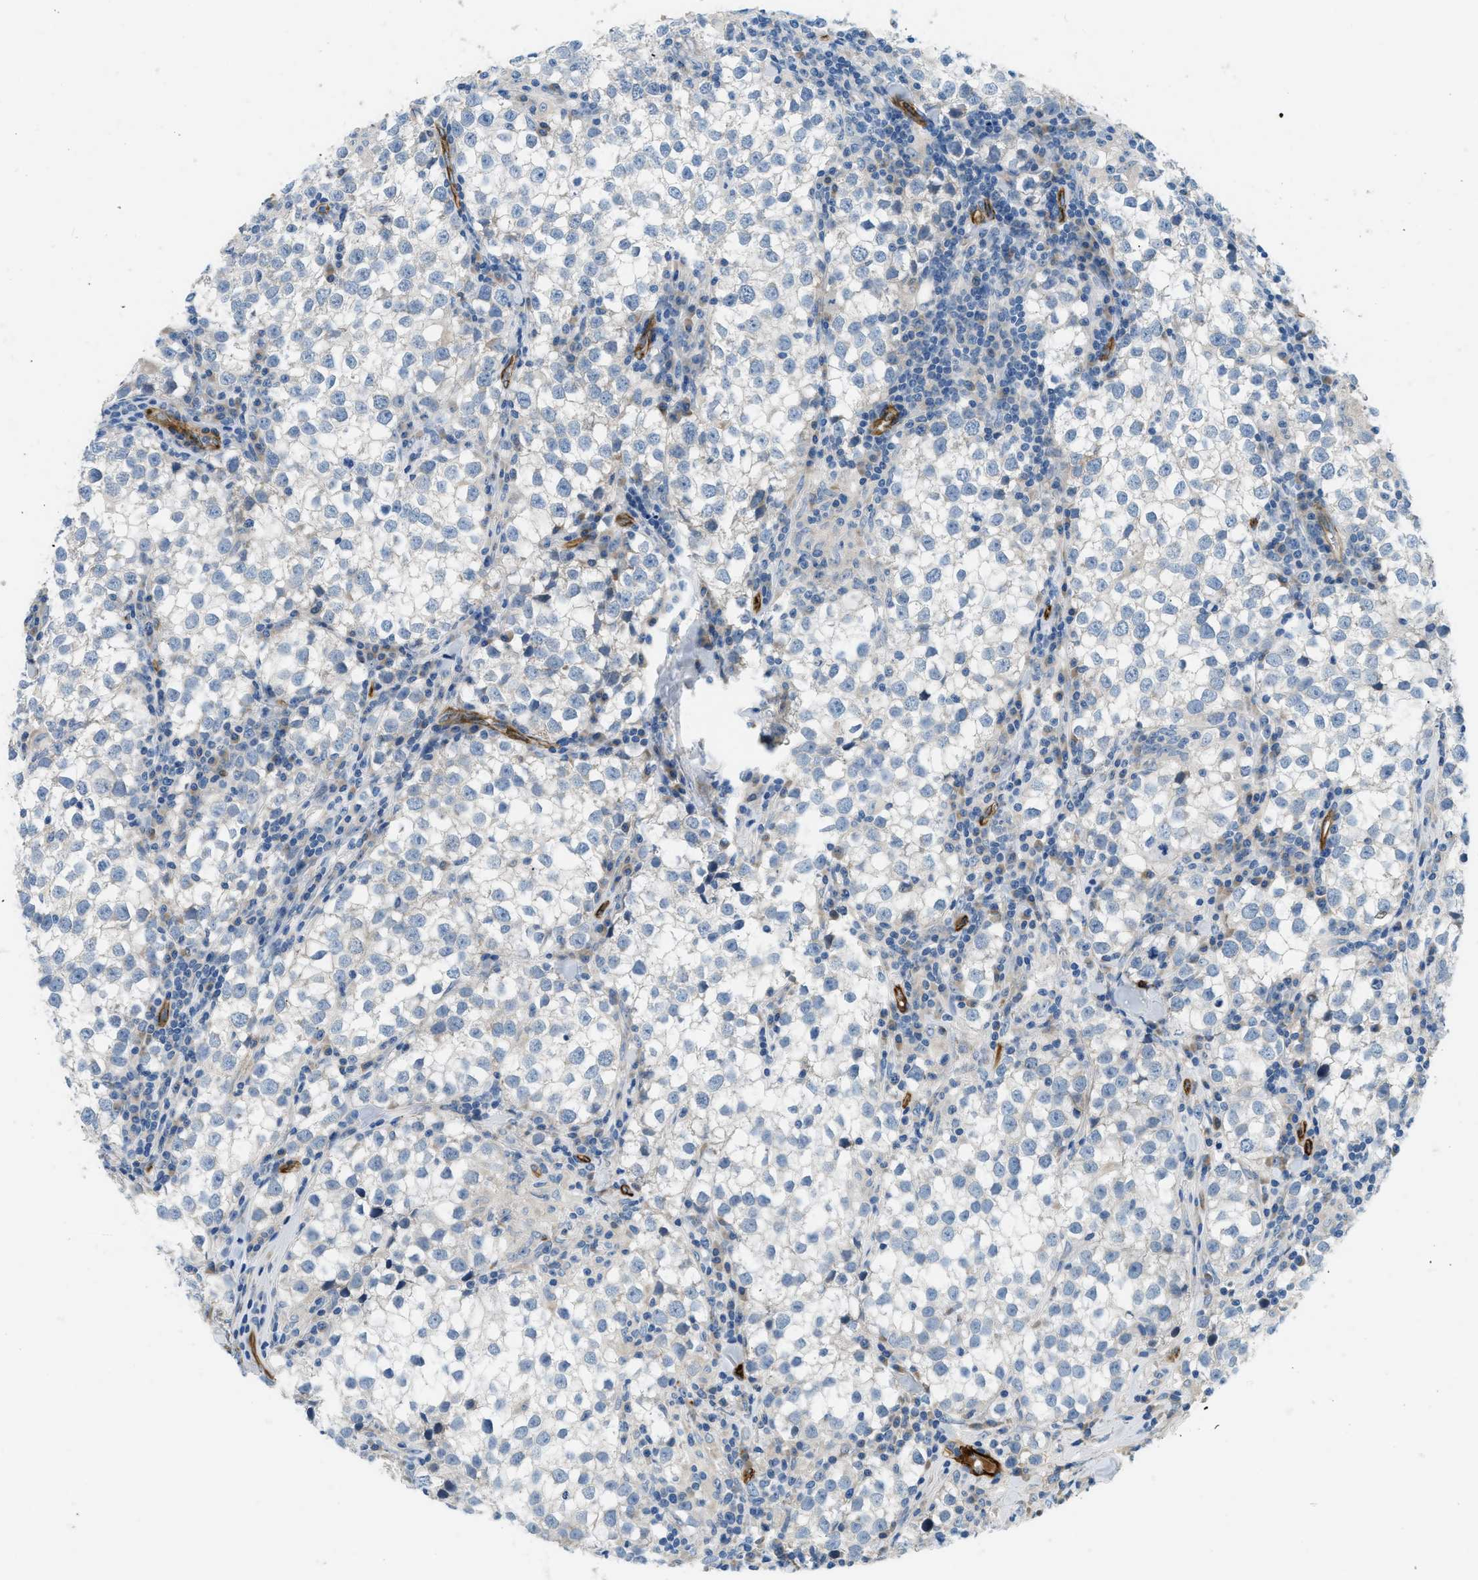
{"staining": {"intensity": "negative", "quantity": "none", "location": "none"}, "tissue": "testis cancer", "cell_type": "Tumor cells", "image_type": "cancer", "snomed": [{"axis": "morphology", "description": "Seminoma, NOS"}, {"axis": "morphology", "description": "Carcinoma, Embryonal, NOS"}, {"axis": "topography", "description": "Testis"}], "caption": "This histopathology image is of testis embryonal carcinoma stained with IHC to label a protein in brown with the nuclei are counter-stained blue. There is no positivity in tumor cells.", "gene": "COL15A1", "patient": {"sex": "male", "age": 36}}